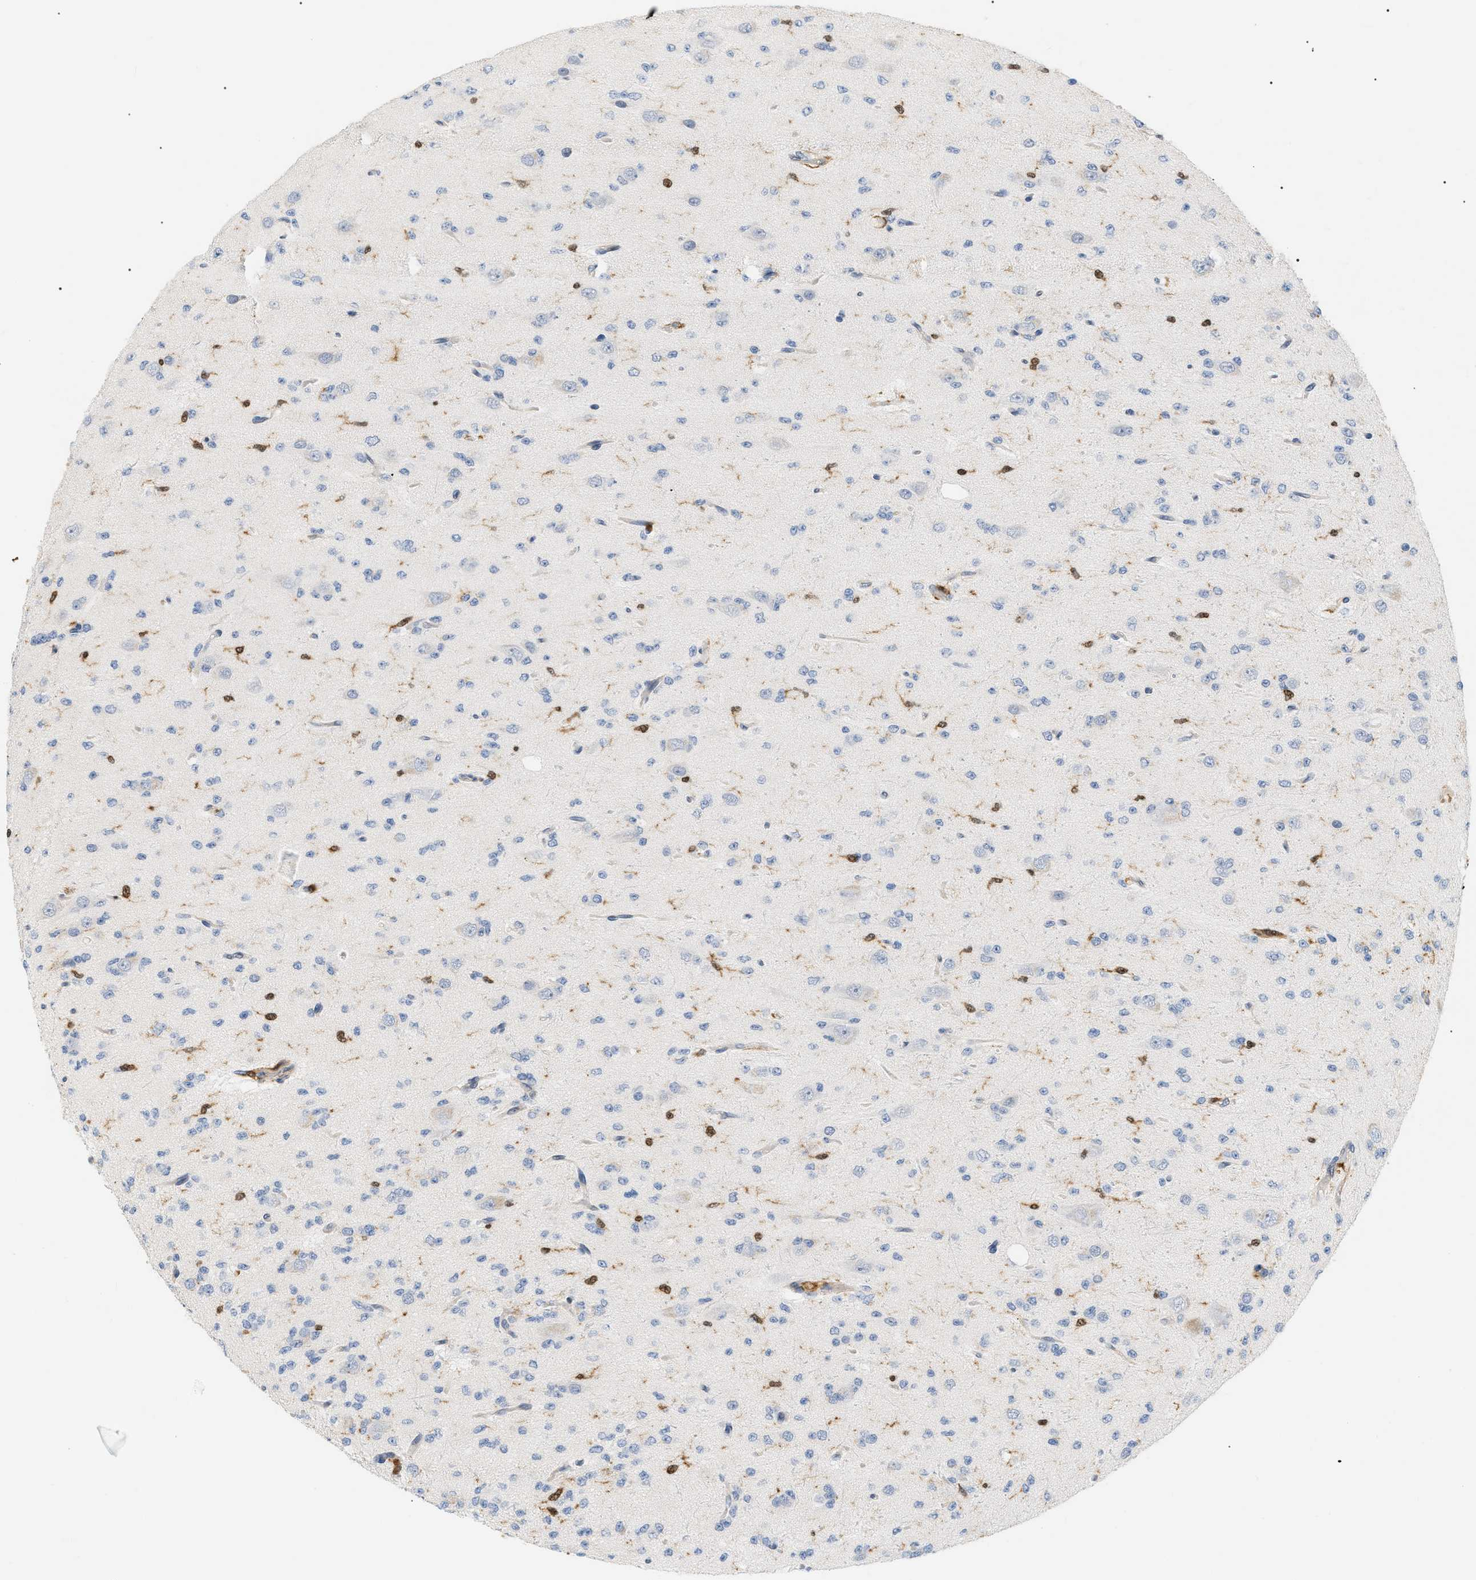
{"staining": {"intensity": "strong", "quantity": "<25%", "location": "nuclear"}, "tissue": "glioma", "cell_type": "Tumor cells", "image_type": "cancer", "snomed": [{"axis": "morphology", "description": "Glioma, malignant, Low grade"}, {"axis": "topography", "description": "Brain"}], "caption": "A micrograph of human malignant glioma (low-grade) stained for a protein shows strong nuclear brown staining in tumor cells.", "gene": "PYCARD", "patient": {"sex": "male", "age": 38}}